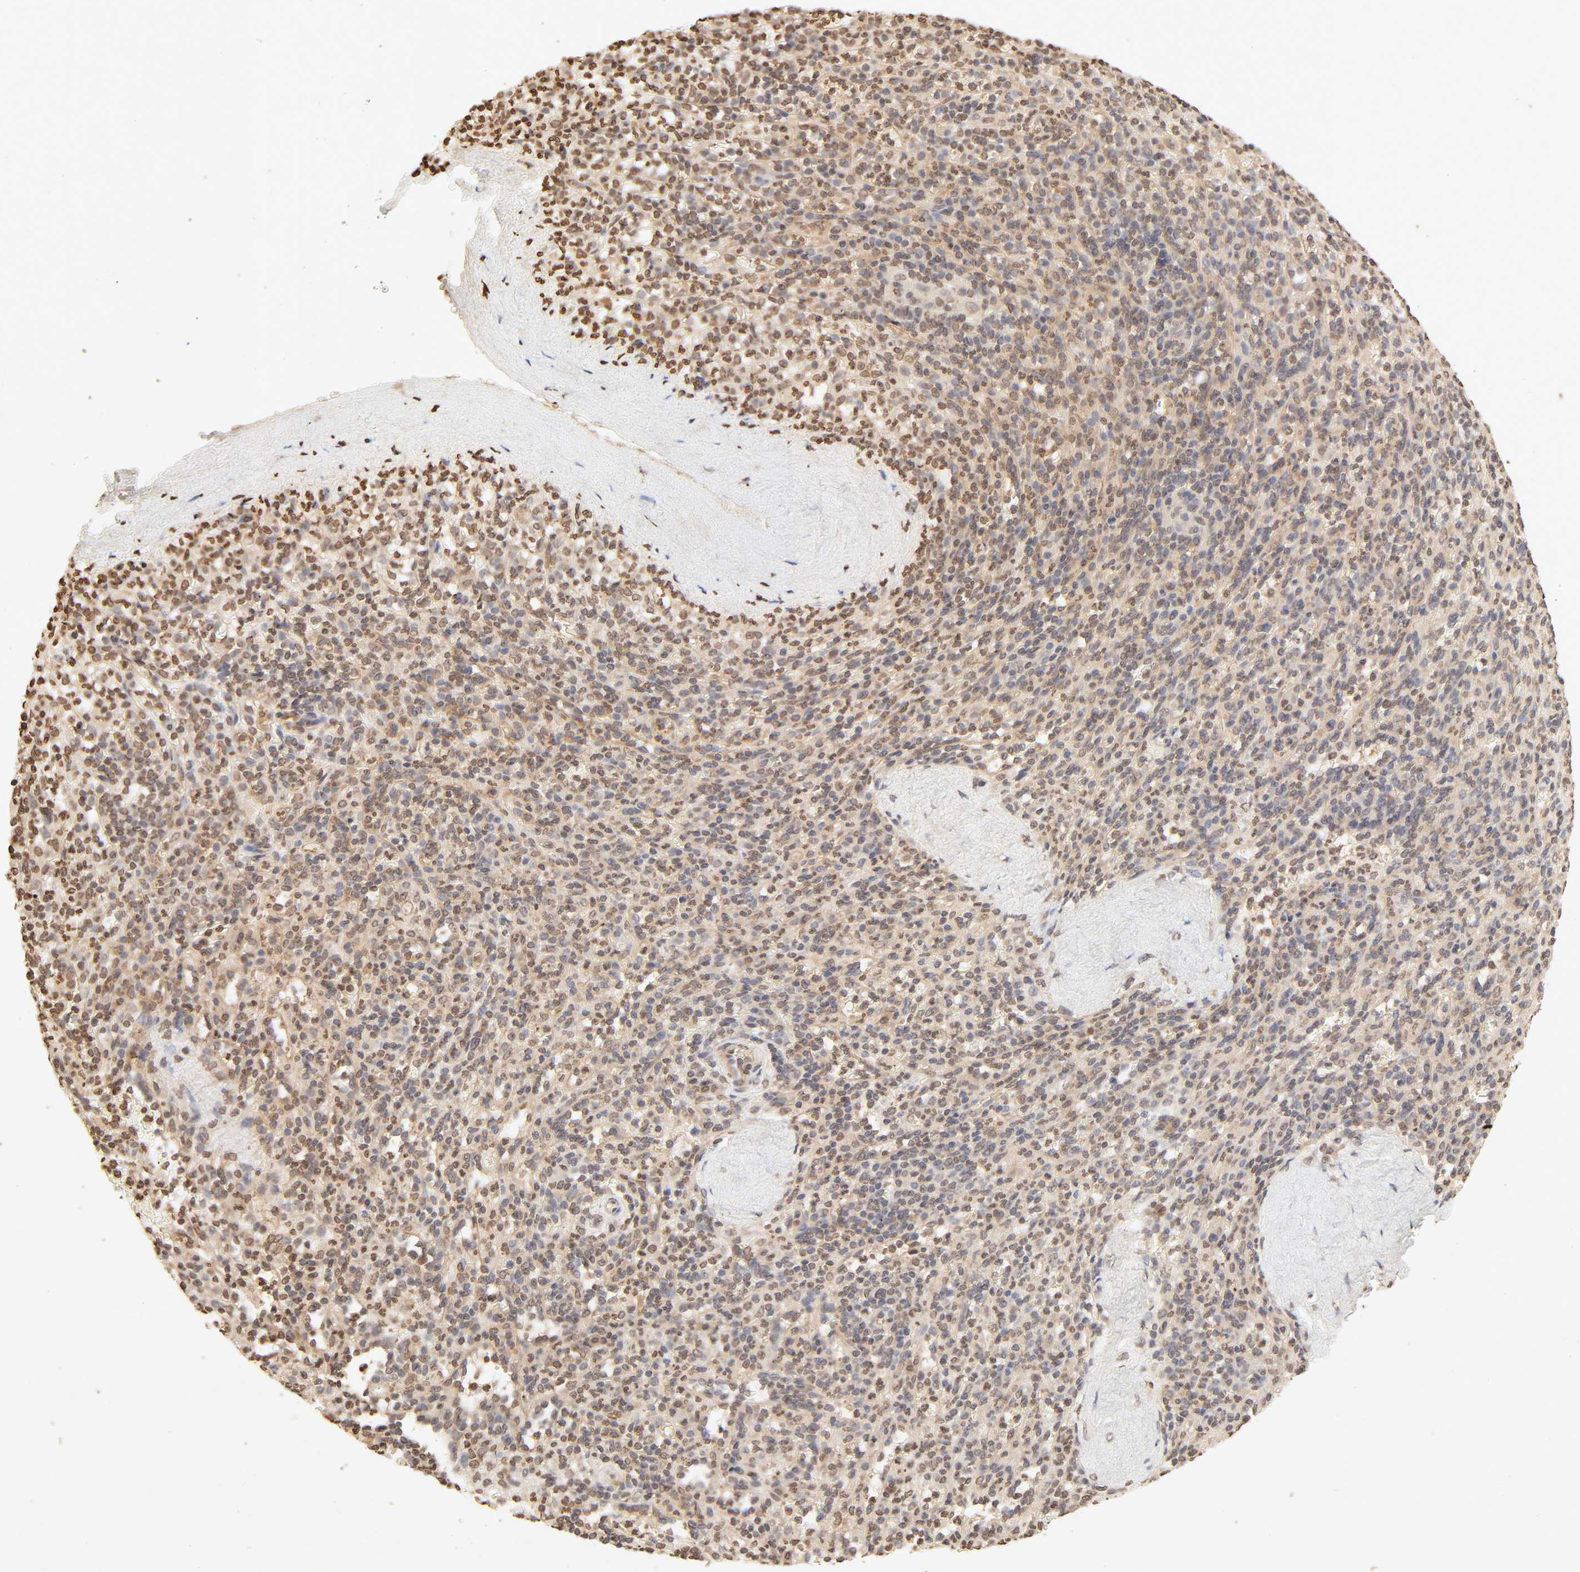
{"staining": {"intensity": "moderate", "quantity": ">75%", "location": "cytoplasmic/membranous,nuclear"}, "tissue": "spleen", "cell_type": "Cells in red pulp", "image_type": "normal", "snomed": [{"axis": "morphology", "description": "Normal tissue, NOS"}, {"axis": "topography", "description": "Spleen"}], "caption": "Human spleen stained with a brown dye shows moderate cytoplasmic/membranous,nuclear positive positivity in approximately >75% of cells in red pulp.", "gene": "TBL1X", "patient": {"sex": "male", "age": 36}}